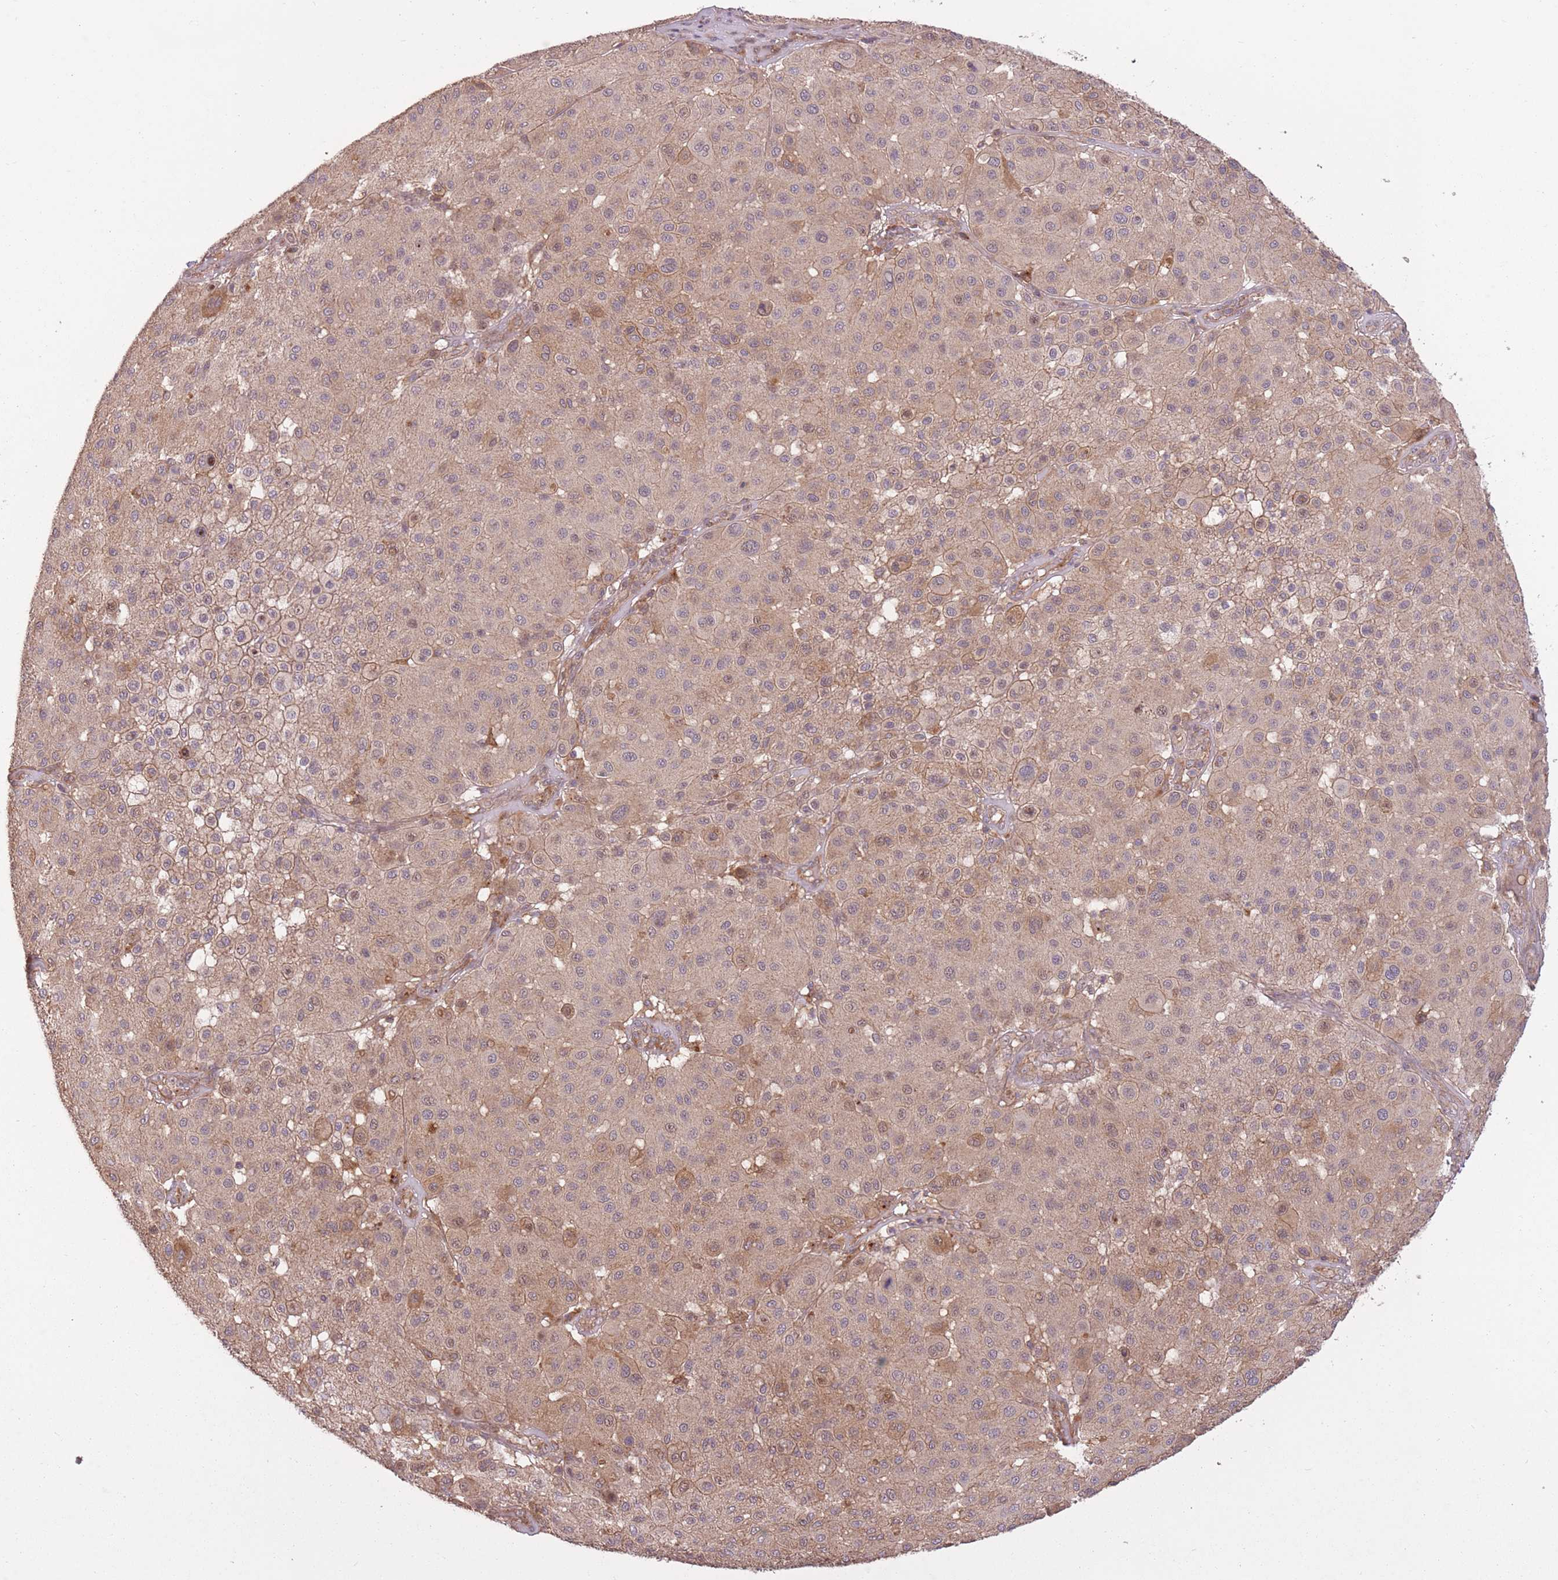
{"staining": {"intensity": "moderate", "quantity": "25%-75%", "location": "cytoplasmic/membranous,nuclear"}, "tissue": "melanoma", "cell_type": "Tumor cells", "image_type": "cancer", "snomed": [{"axis": "morphology", "description": "Malignant melanoma, Metastatic site"}, {"axis": "topography", "description": "Smooth muscle"}], "caption": "High-power microscopy captured an immunohistochemistry (IHC) photomicrograph of melanoma, revealing moderate cytoplasmic/membranous and nuclear positivity in approximately 25%-75% of tumor cells.", "gene": "POLR3F", "patient": {"sex": "male", "age": 41}}